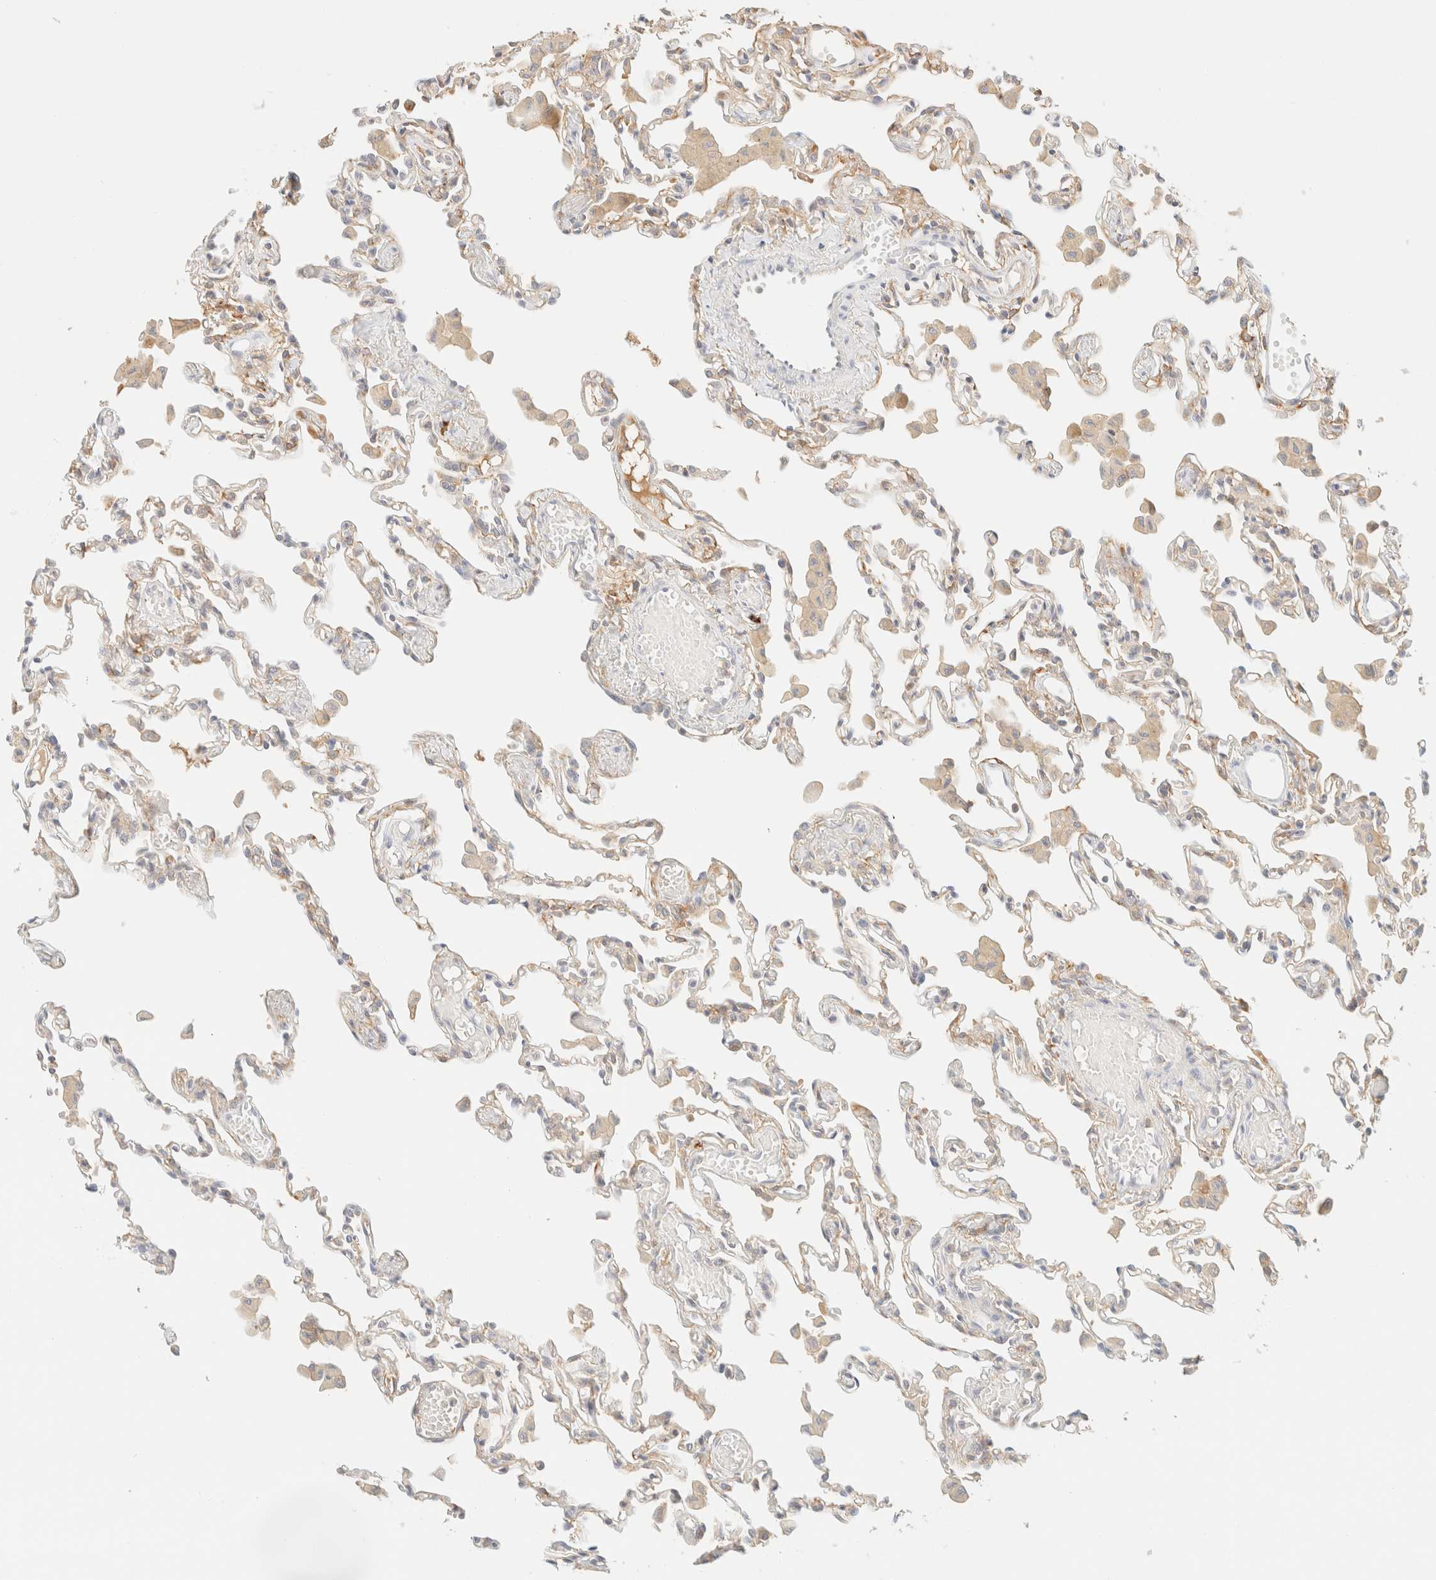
{"staining": {"intensity": "weak", "quantity": "25%-75%", "location": "cytoplasmic/membranous"}, "tissue": "lung", "cell_type": "Alveolar cells", "image_type": "normal", "snomed": [{"axis": "morphology", "description": "Normal tissue, NOS"}, {"axis": "topography", "description": "Bronchus"}, {"axis": "topography", "description": "Lung"}], "caption": "Benign lung shows weak cytoplasmic/membranous expression in approximately 25%-75% of alveolar cells, visualized by immunohistochemistry. (DAB (3,3'-diaminobenzidine) = brown stain, brightfield microscopy at high magnification).", "gene": "FHOD1", "patient": {"sex": "female", "age": 49}}